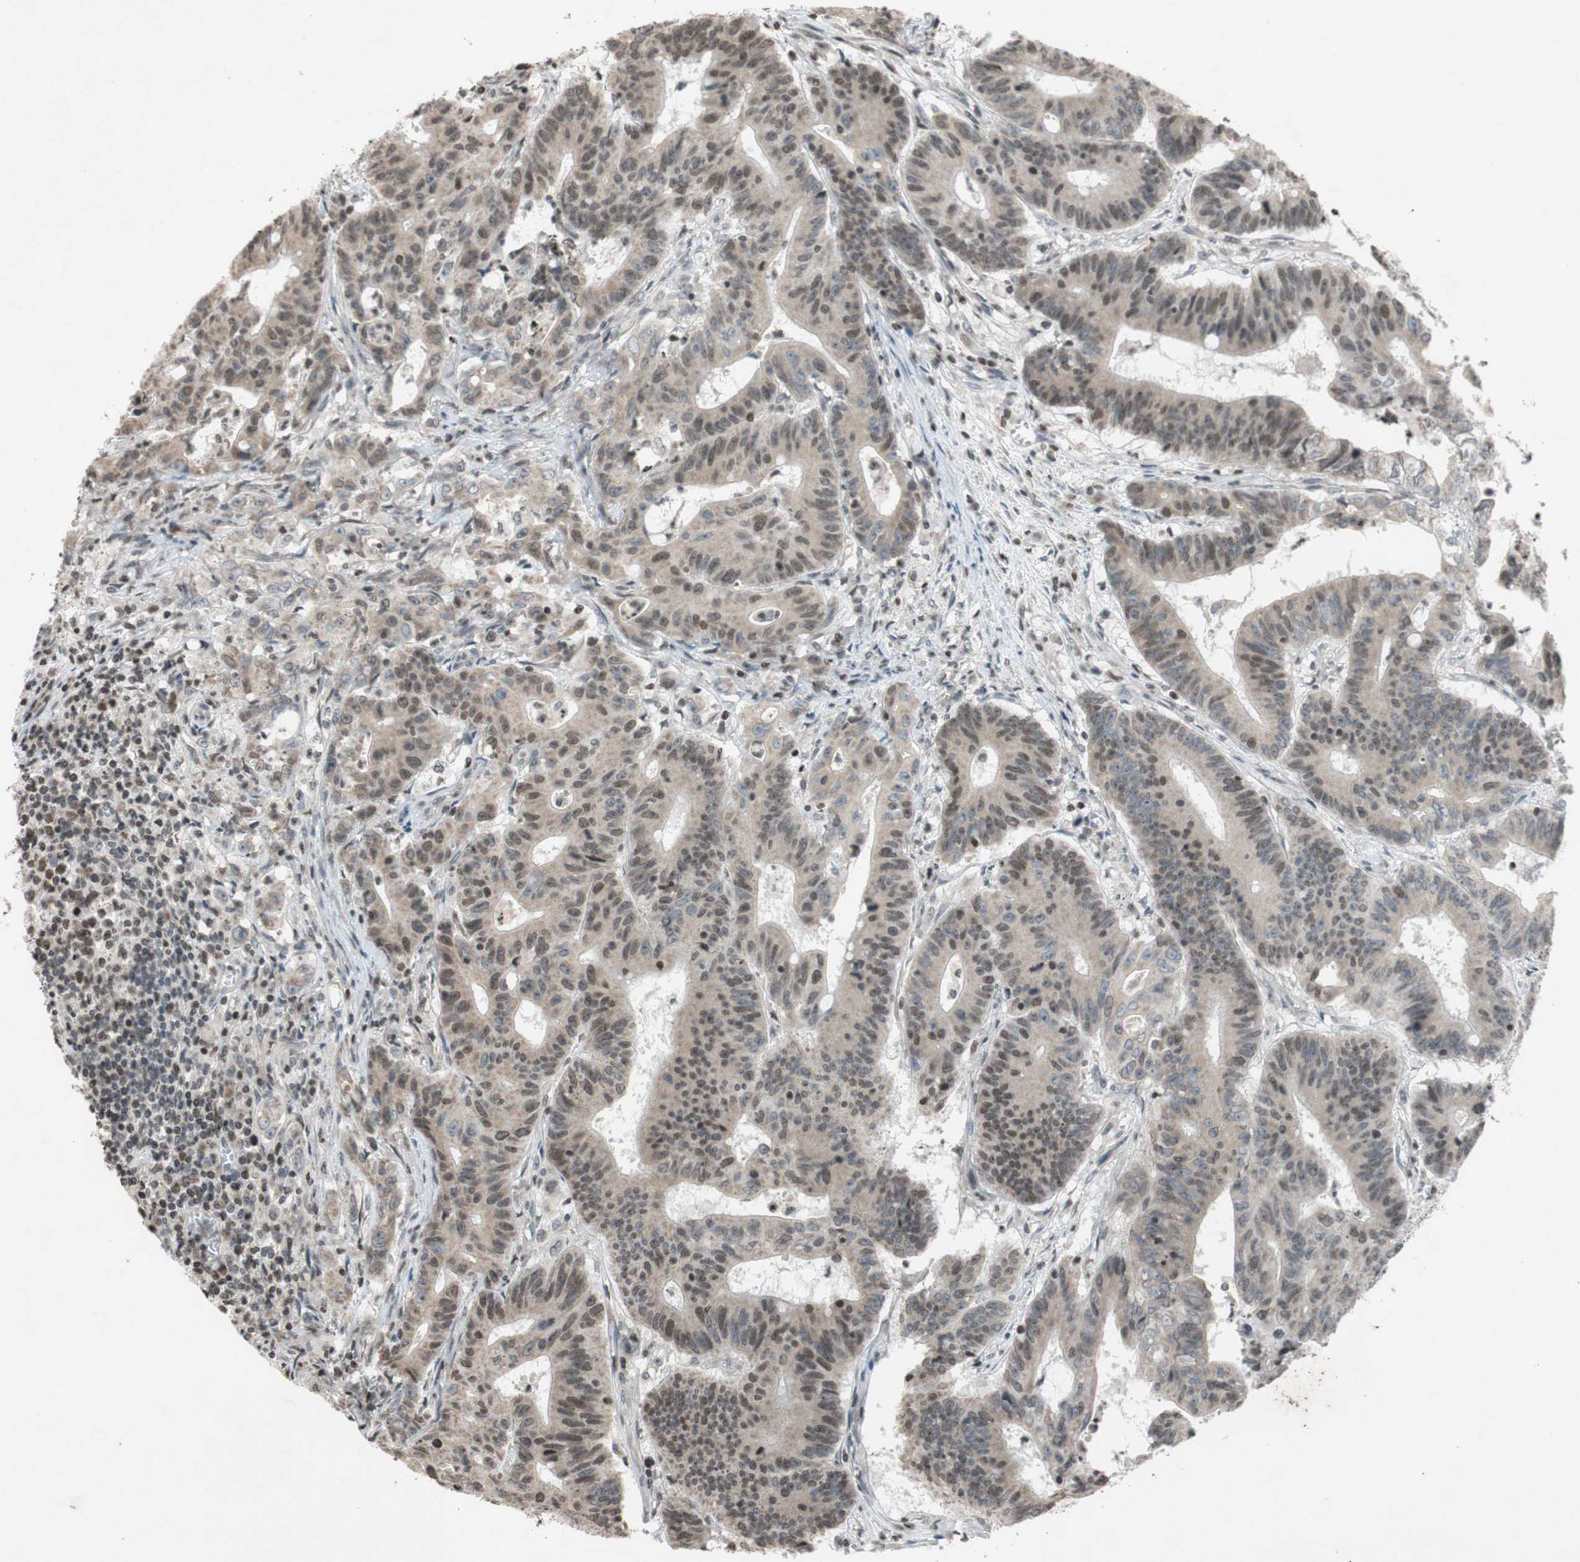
{"staining": {"intensity": "moderate", "quantity": "25%-75%", "location": "cytoplasmic/membranous,nuclear"}, "tissue": "colorectal cancer", "cell_type": "Tumor cells", "image_type": "cancer", "snomed": [{"axis": "morphology", "description": "Adenocarcinoma, NOS"}, {"axis": "topography", "description": "Colon"}], "caption": "A brown stain shows moderate cytoplasmic/membranous and nuclear staining of a protein in colorectal cancer (adenocarcinoma) tumor cells.", "gene": "MCM6", "patient": {"sex": "male", "age": 45}}